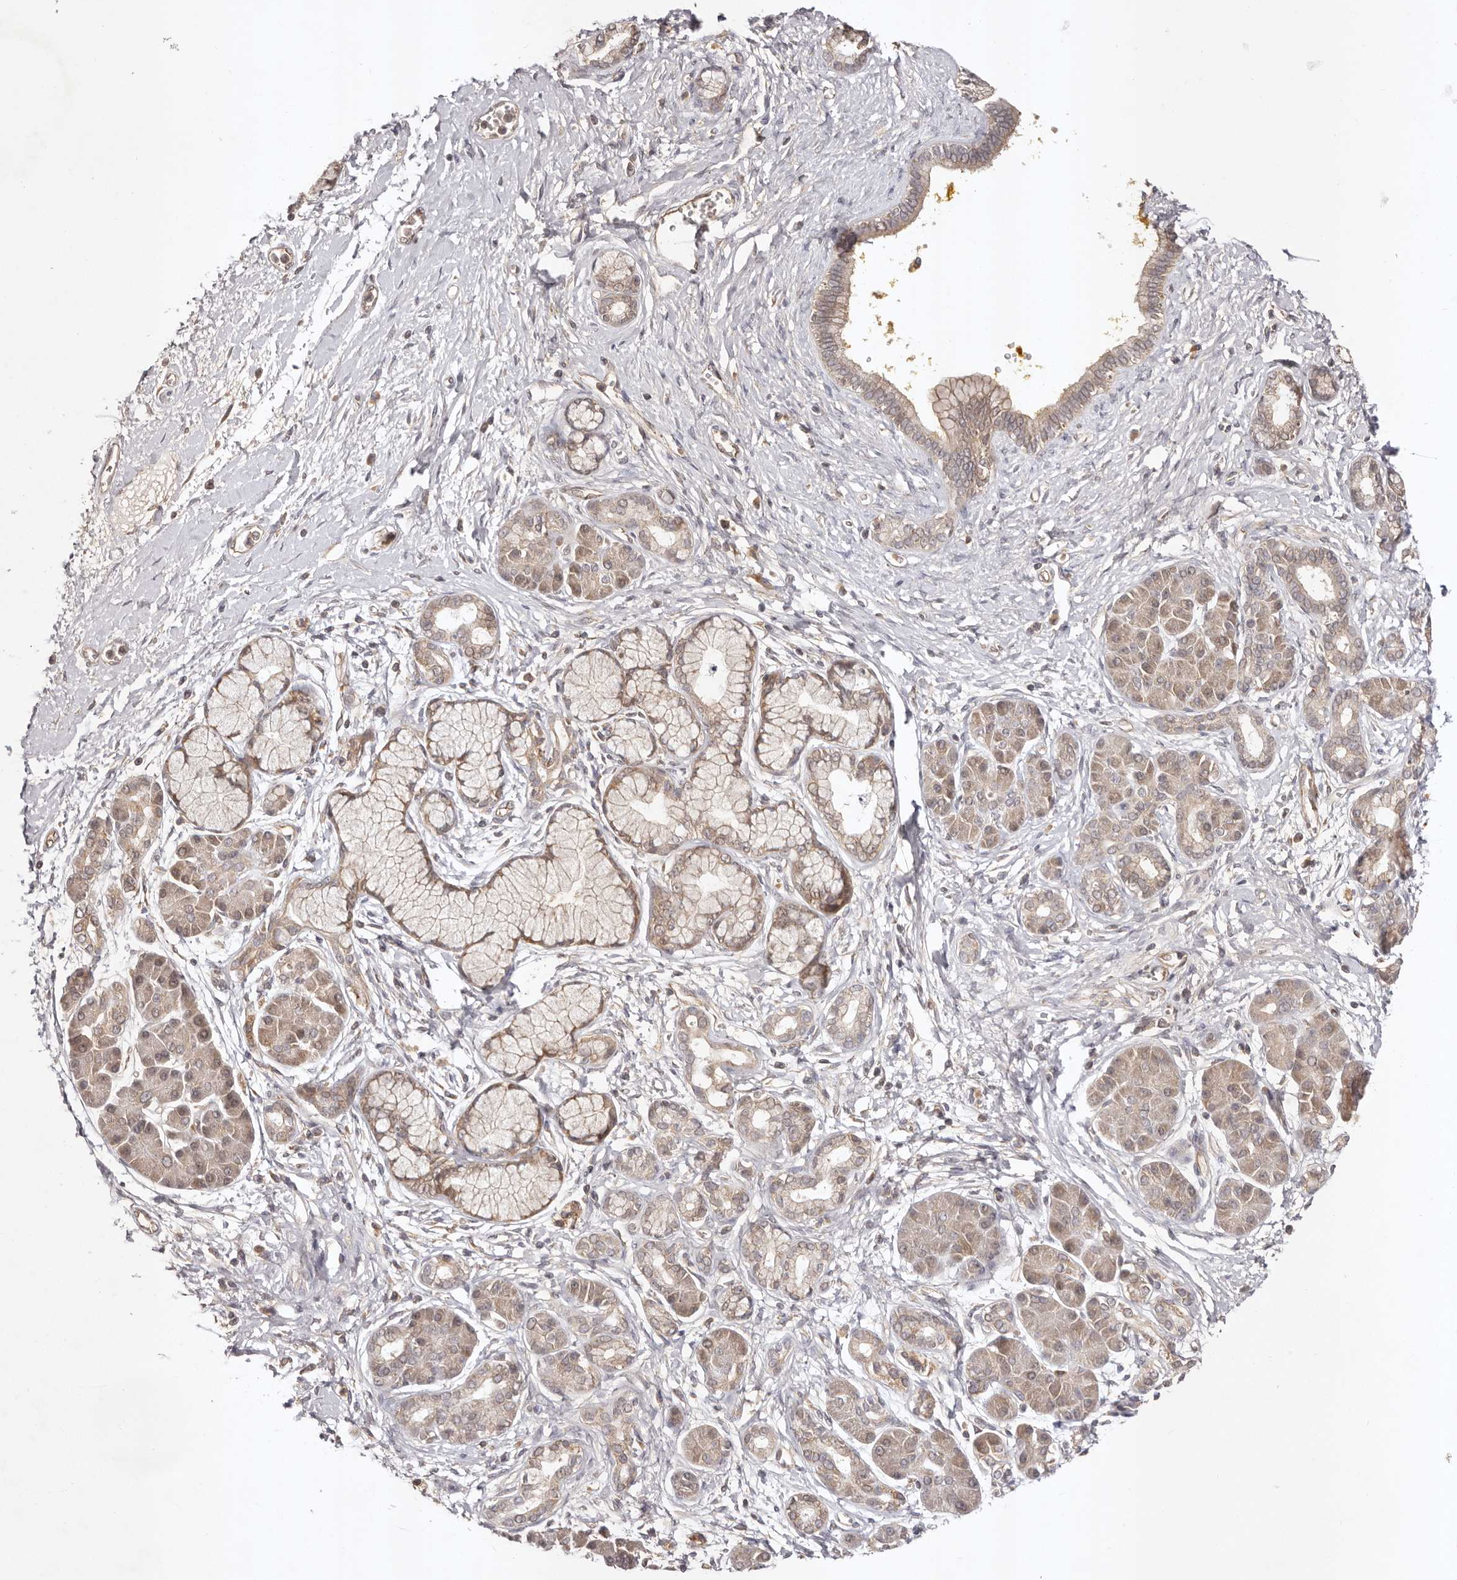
{"staining": {"intensity": "weak", "quantity": ">75%", "location": "cytoplasmic/membranous"}, "tissue": "pancreatic cancer", "cell_type": "Tumor cells", "image_type": "cancer", "snomed": [{"axis": "morphology", "description": "Adenocarcinoma, NOS"}, {"axis": "topography", "description": "Pancreas"}], "caption": "The immunohistochemical stain shows weak cytoplasmic/membranous positivity in tumor cells of pancreatic cancer (adenocarcinoma) tissue. The protein is shown in brown color, while the nuclei are stained blue.", "gene": "UBR2", "patient": {"sex": "male", "age": 58}}